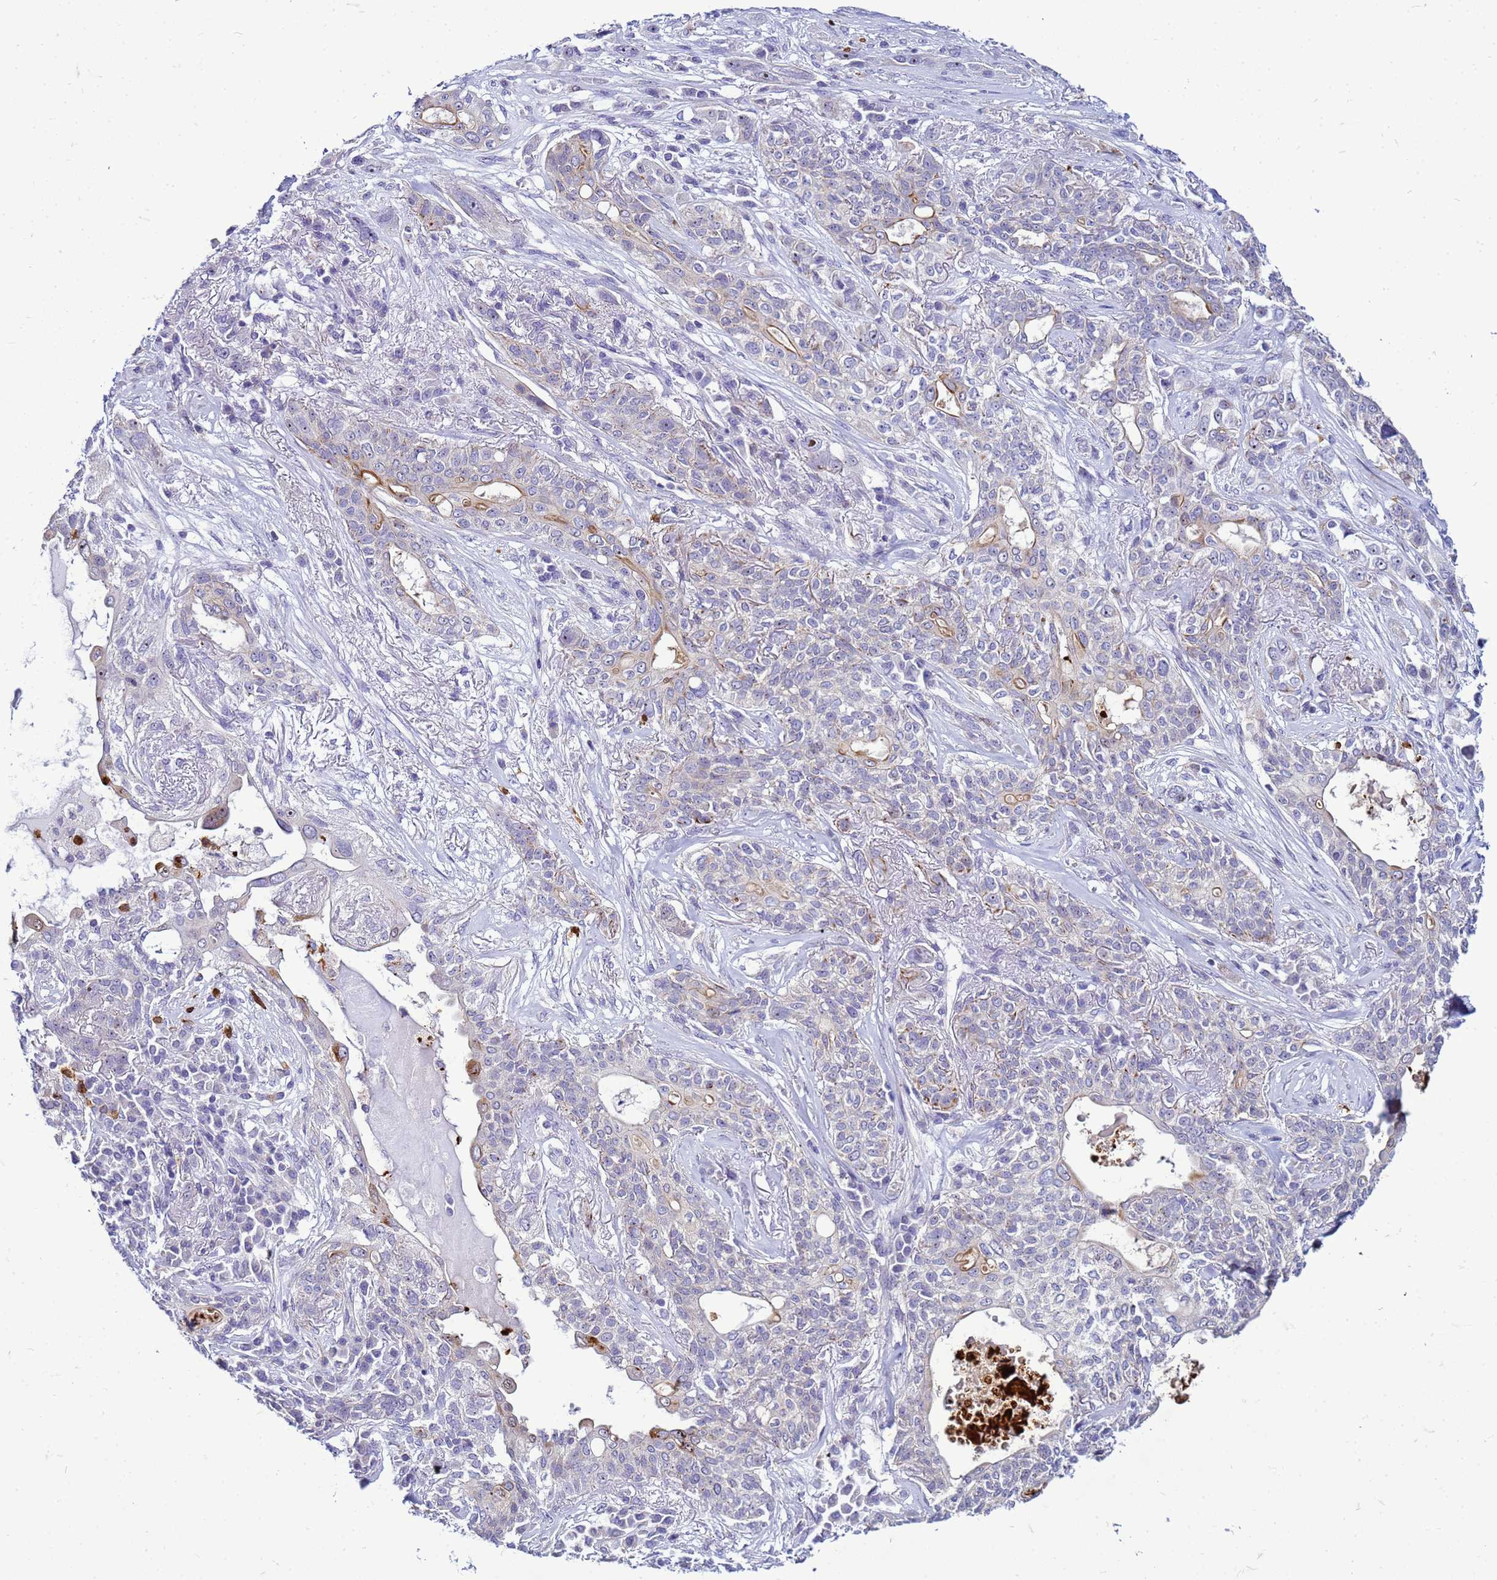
{"staining": {"intensity": "moderate", "quantity": "<25%", "location": "cytoplasmic/membranous"}, "tissue": "lung cancer", "cell_type": "Tumor cells", "image_type": "cancer", "snomed": [{"axis": "morphology", "description": "Squamous cell carcinoma, NOS"}, {"axis": "topography", "description": "Lung"}], "caption": "Lung squamous cell carcinoma was stained to show a protein in brown. There is low levels of moderate cytoplasmic/membranous positivity in approximately <25% of tumor cells.", "gene": "VPS4B", "patient": {"sex": "female", "age": 70}}